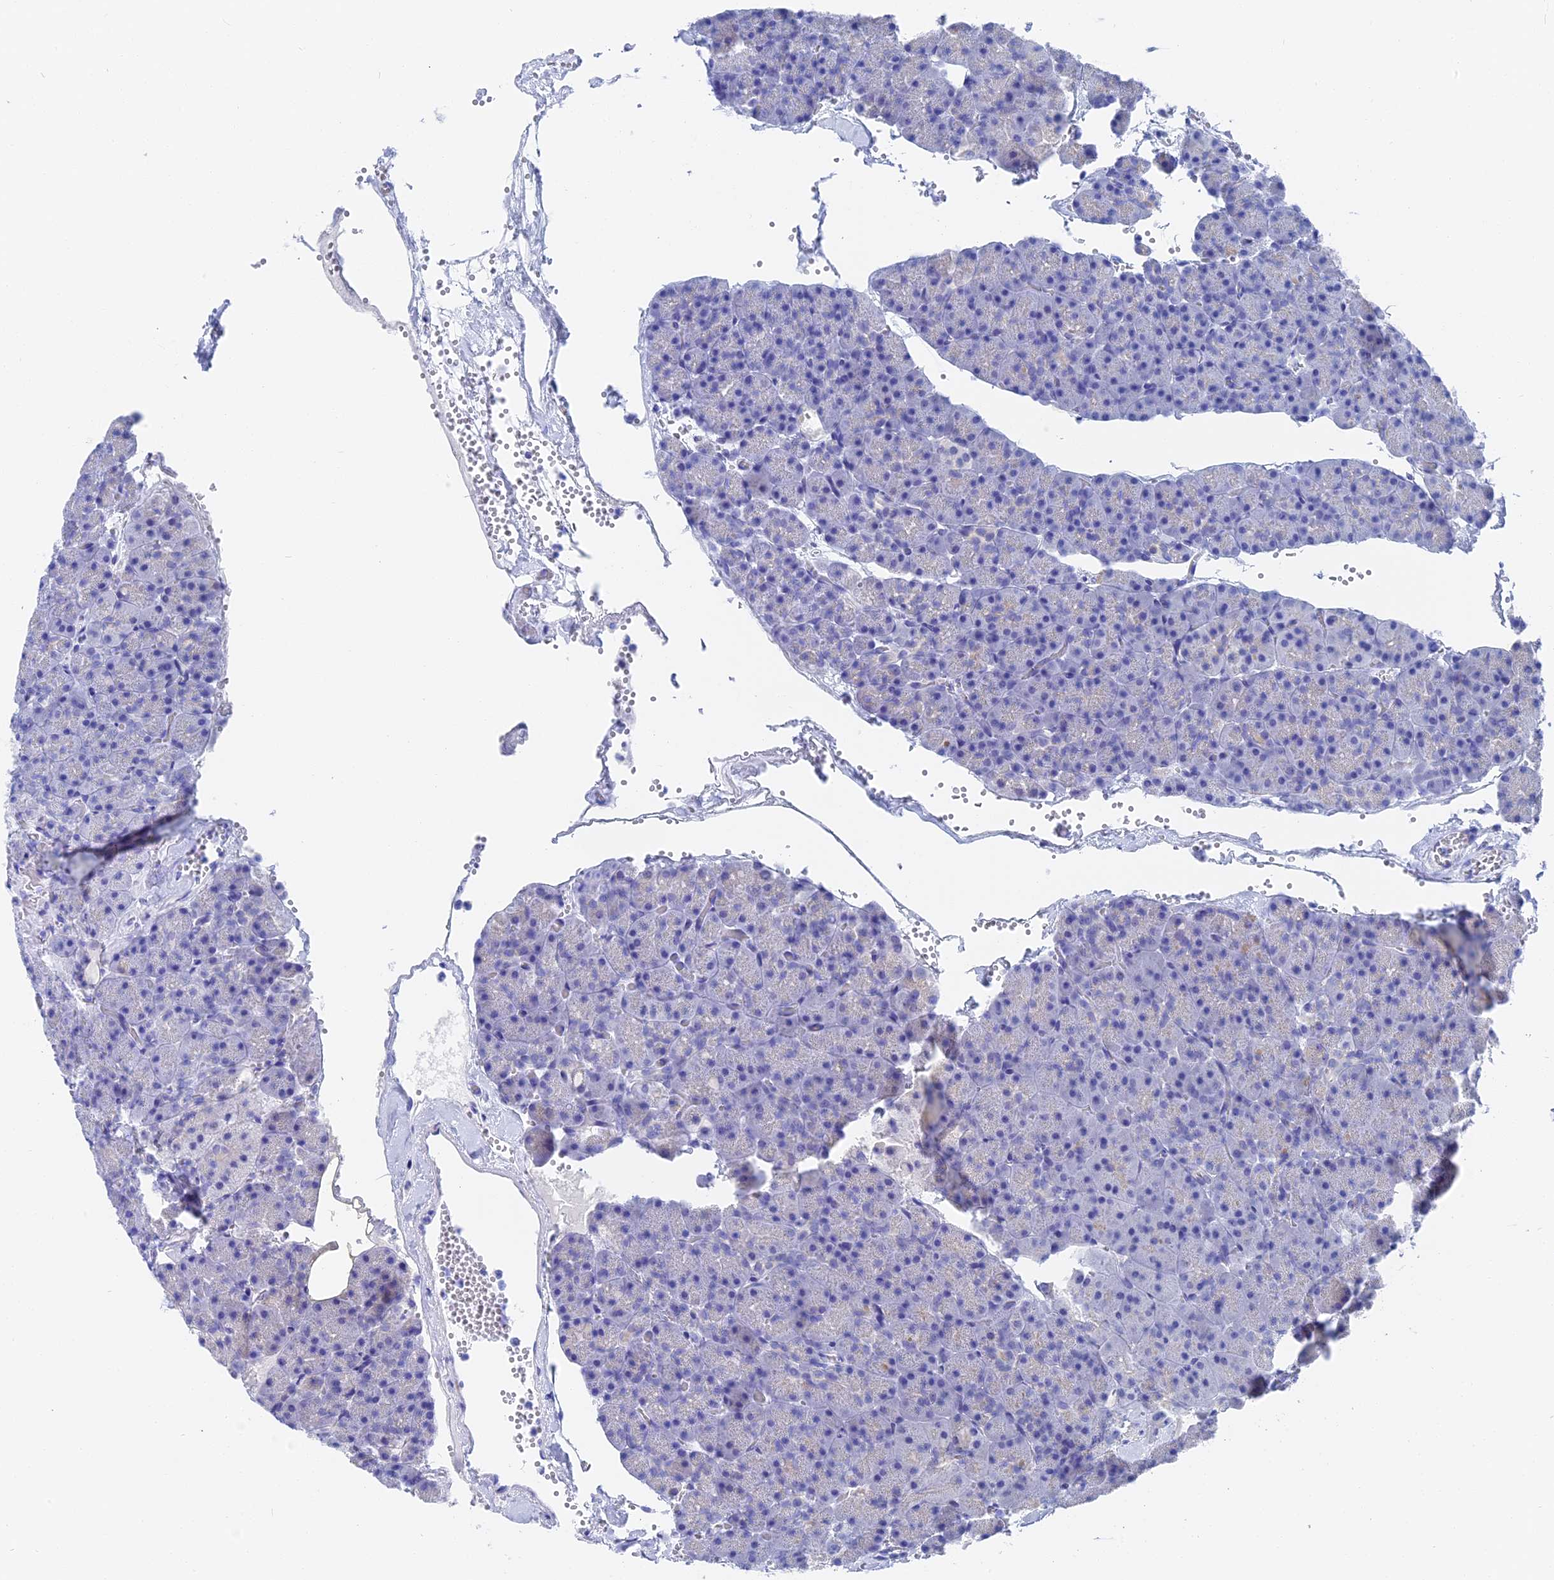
{"staining": {"intensity": "negative", "quantity": "none", "location": "none"}, "tissue": "pancreas", "cell_type": "Exocrine glandular cells", "image_type": "normal", "snomed": [{"axis": "morphology", "description": "Normal tissue, NOS"}, {"axis": "topography", "description": "Pancreas"}], "caption": "A high-resolution image shows IHC staining of normal pancreas, which demonstrates no significant positivity in exocrine glandular cells. (DAB immunohistochemistry with hematoxylin counter stain).", "gene": "VPS33B", "patient": {"sex": "male", "age": 36}}